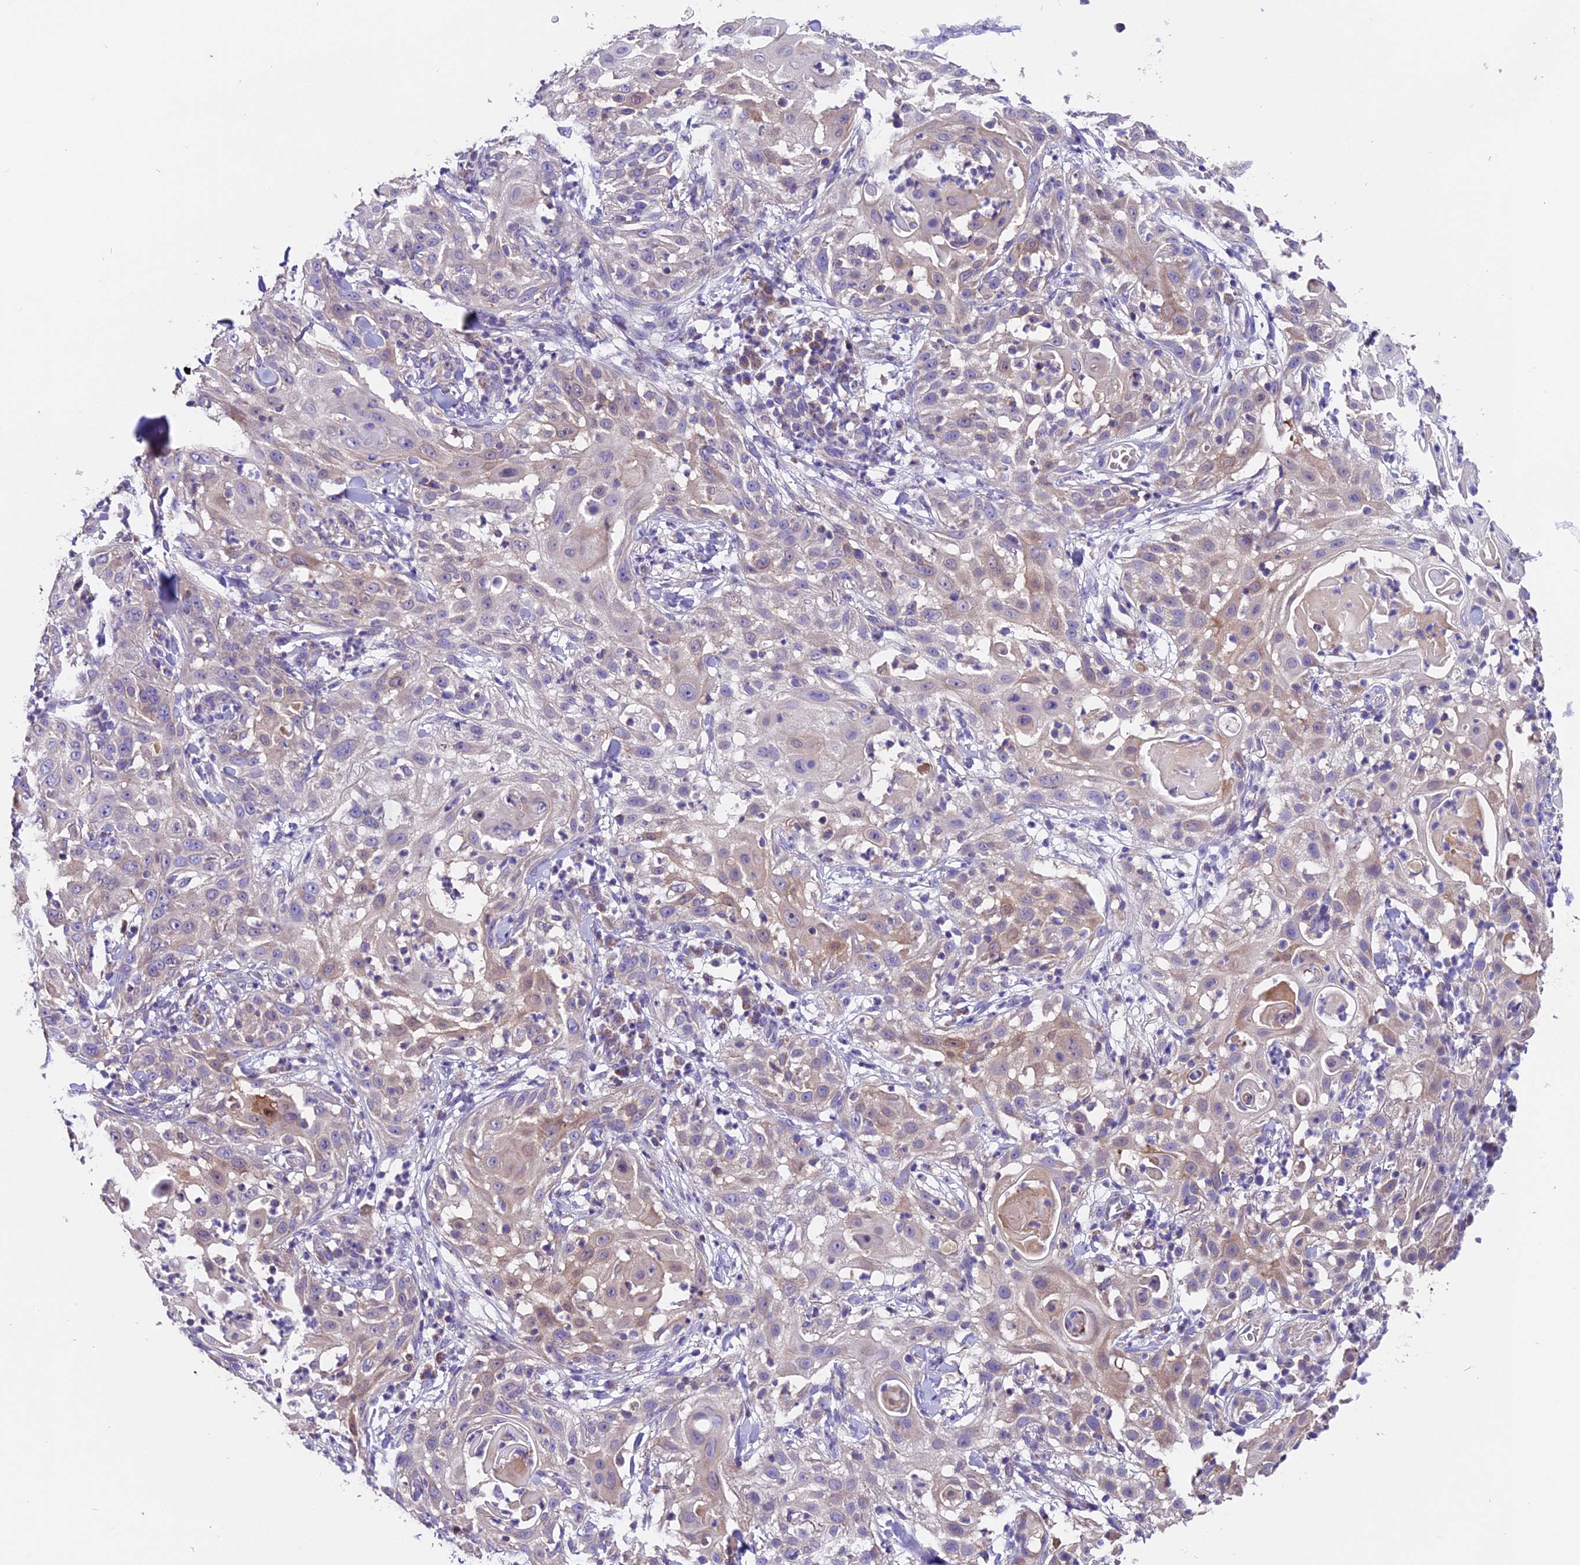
{"staining": {"intensity": "negative", "quantity": "none", "location": "none"}, "tissue": "skin cancer", "cell_type": "Tumor cells", "image_type": "cancer", "snomed": [{"axis": "morphology", "description": "Squamous cell carcinoma, NOS"}, {"axis": "topography", "description": "Skin"}], "caption": "Immunohistochemical staining of squamous cell carcinoma (skin) exhibits no significant expression in tumor cells. (DAB immunohistochemistry visualized using brightfield microscopy, high magnification).", "gene": "DDX28", "patient": {"sex": "female", "age": 44}}